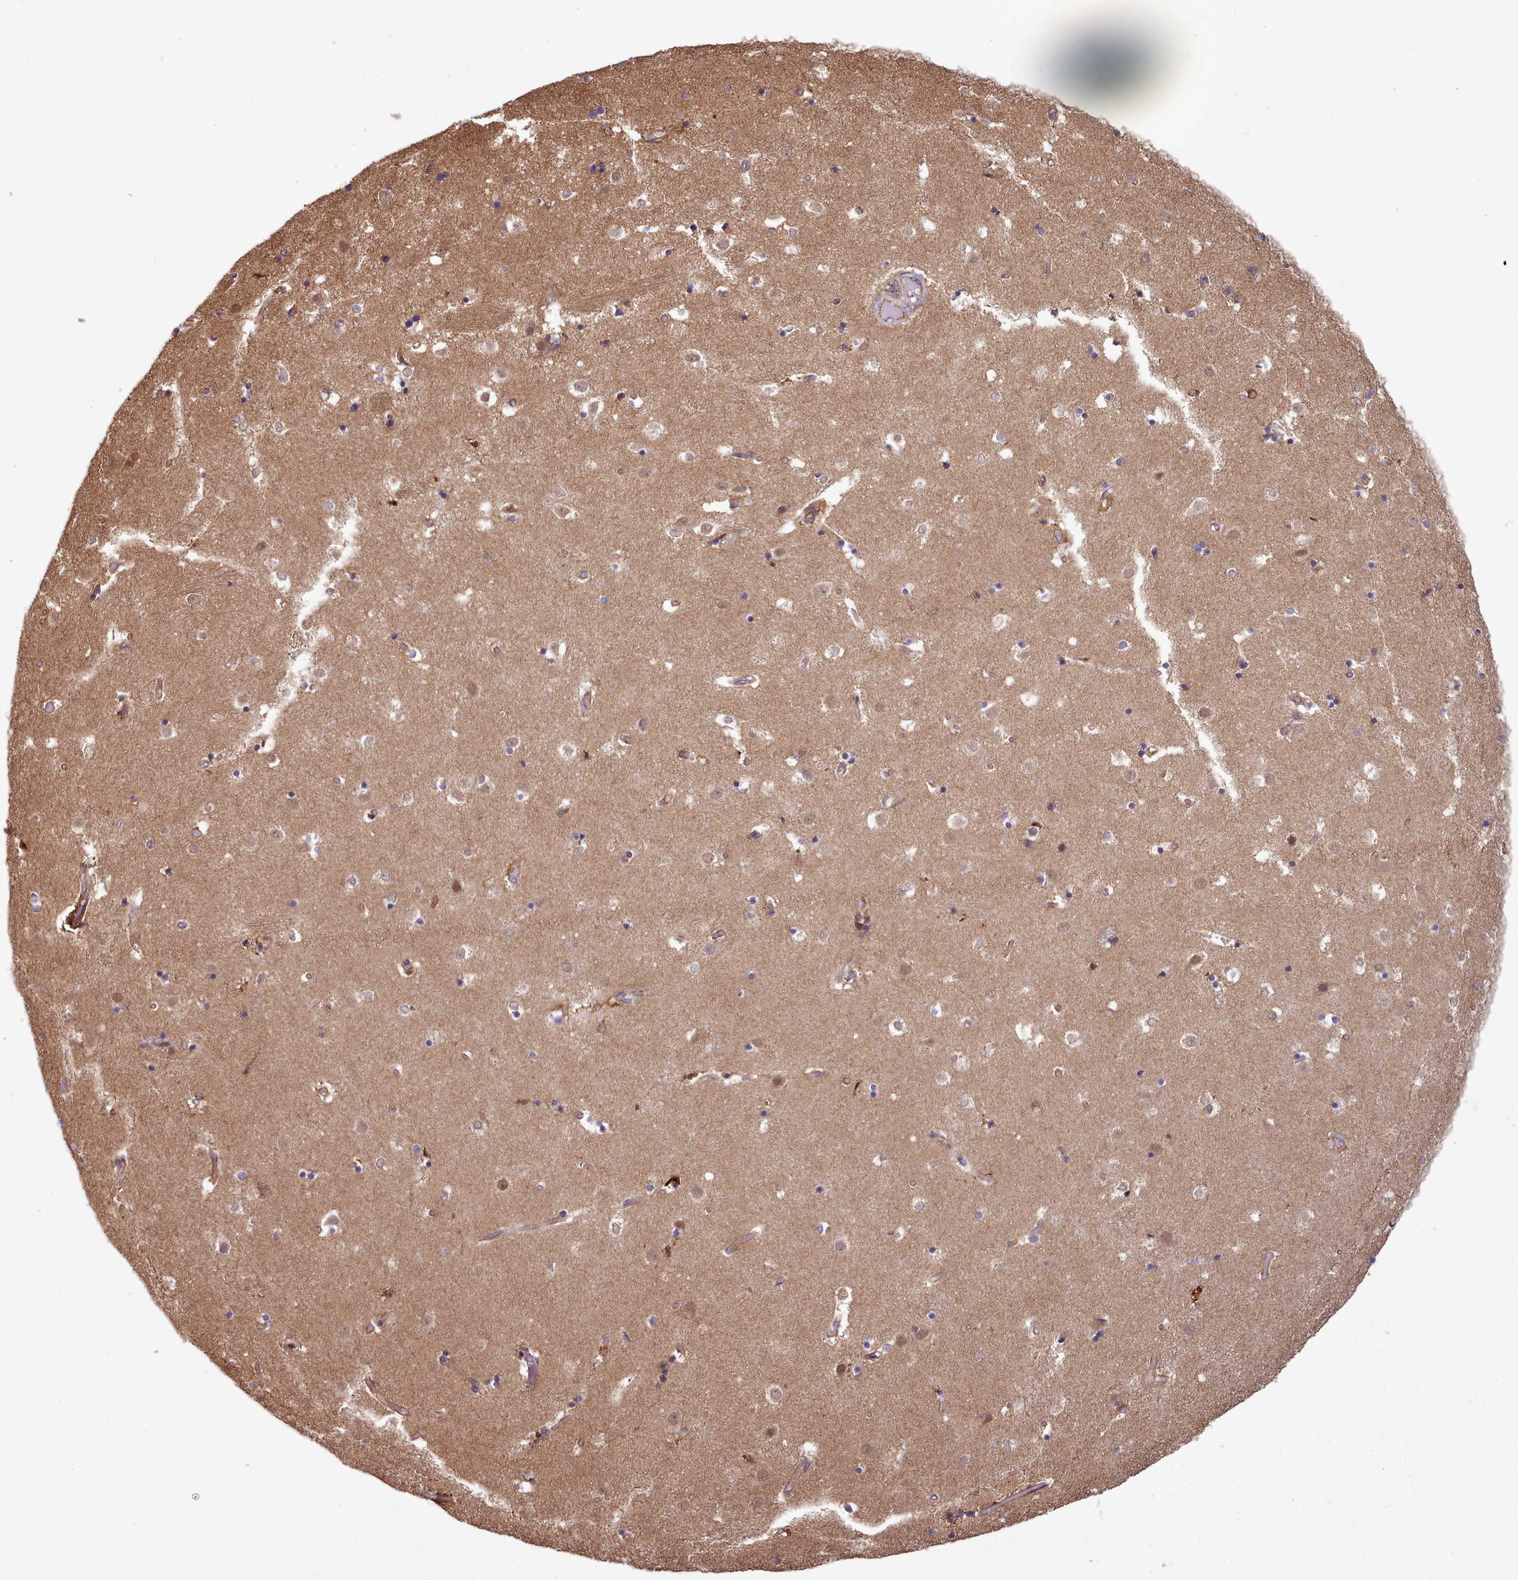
{"staining": {"intensity": "weak", "quantity": "<25%", "location": "cytoplasmic/membranous"}, "tissue": "caudate", "cell_type": "Glial cells", "image_type": "normal", "snomed": [{"axis": "morphology", "description": "Normal tissue, NOS"}, {"axis": "topography", "description": "Lateral ventricle wall"}], "caption": "This is an IHC photomicrograph of benign human caudate. There is no positivity in glial cells.", "gene": "MRPL46", "patient": {"sex": "female", "age": 52}}